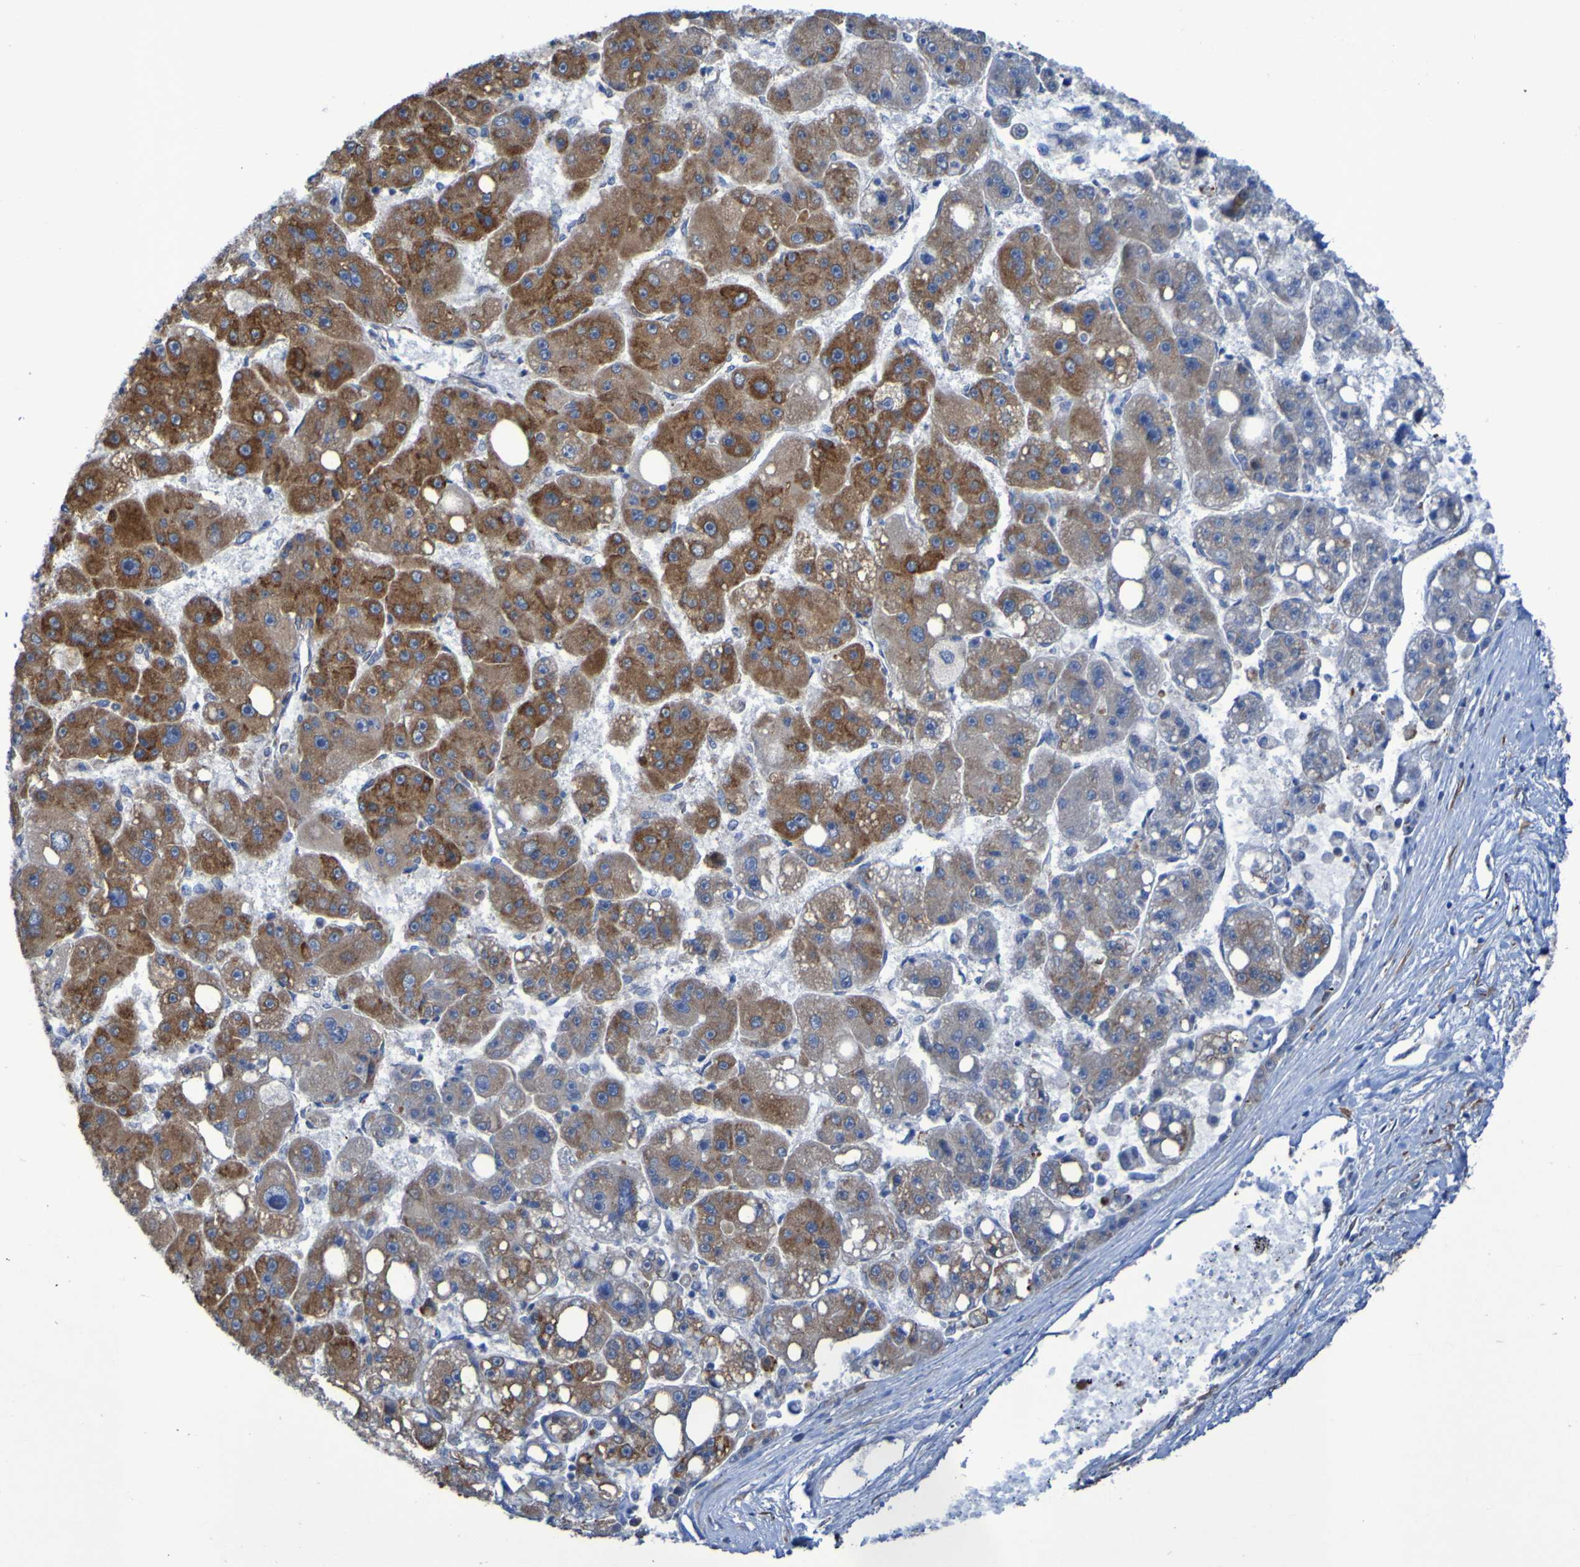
{"staining": {"intensity": "moderate", "quantity": "25%-75%", "location": "cytoplasmic/membranous"}, "tissue": "liver cancer", "cell_type": "Tumor cells", "image_type": "cancer", "snomed": [{"axis": "morphology", "description": "Carcinoma, Hepatocellular, NOS"}, {"axis": "topography", "description": "Liver"}], "caption": "The immunohistochemical stain shows moderate cytoplasmic/membranous positivity in tumor cells of liver hepatocellular carcinoma tissue.", "gene": "FKBP3", "patient": {"sex": "female", "age": 61}}